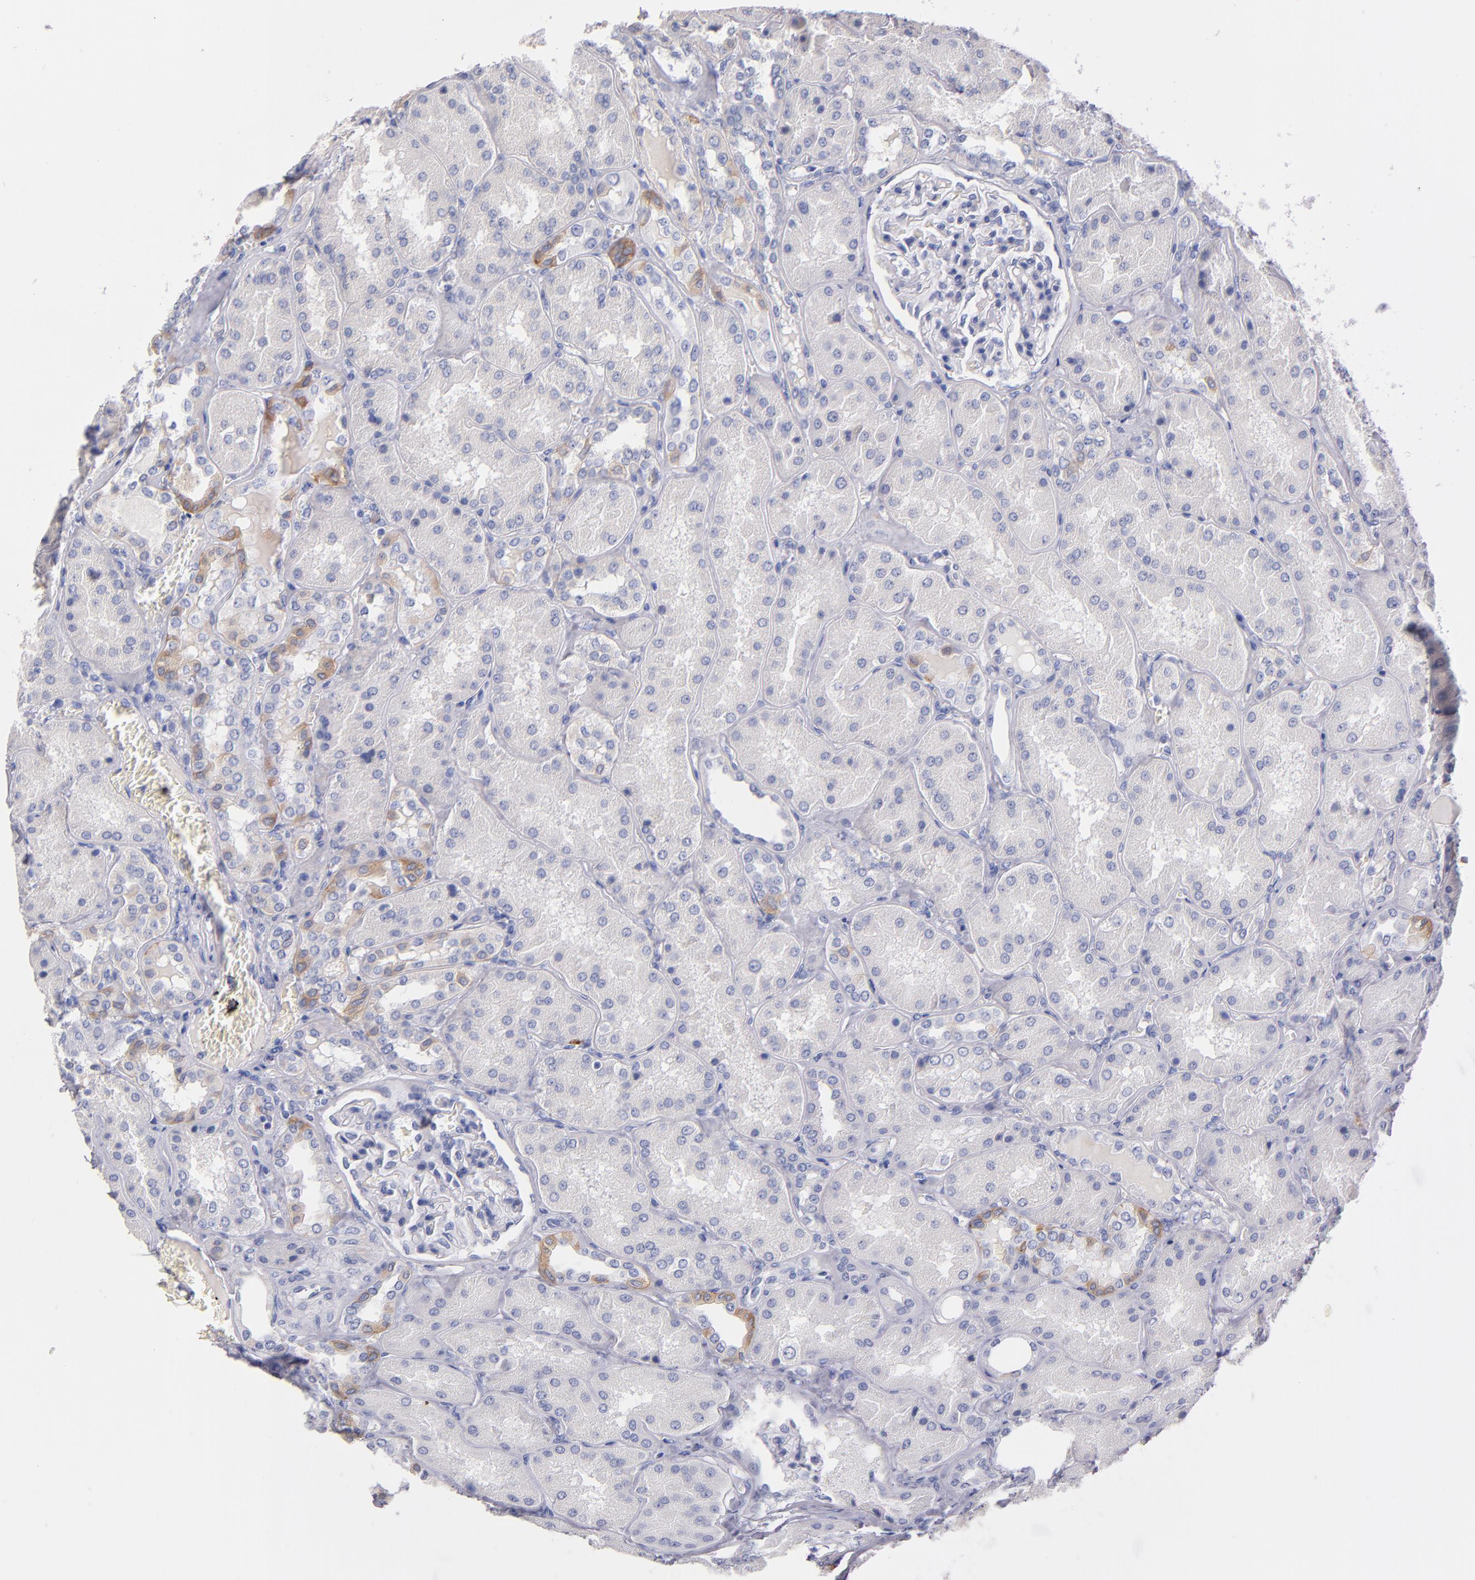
{"staining": {"intensity": "negative", "quantity": "none", "location": "none"}, "tissue": "kidney", "cell_type": "Cells in glomeruli", "image_type": "normal", "snomed": [{"axis": "morphology", "description": "Normal tissue, NOS"}, {"axis": "topography", "description": "Kidney"}], "caption": "Immunohistochemistry (IHC) micrograph of benign kidney: human kidney stained with DAB (3,3'-diaminobenzidine) reveals no significant protein staining in cells in glomeruli.", "gene": "KIT", "patient": {"sex": "female", "age": 56}}